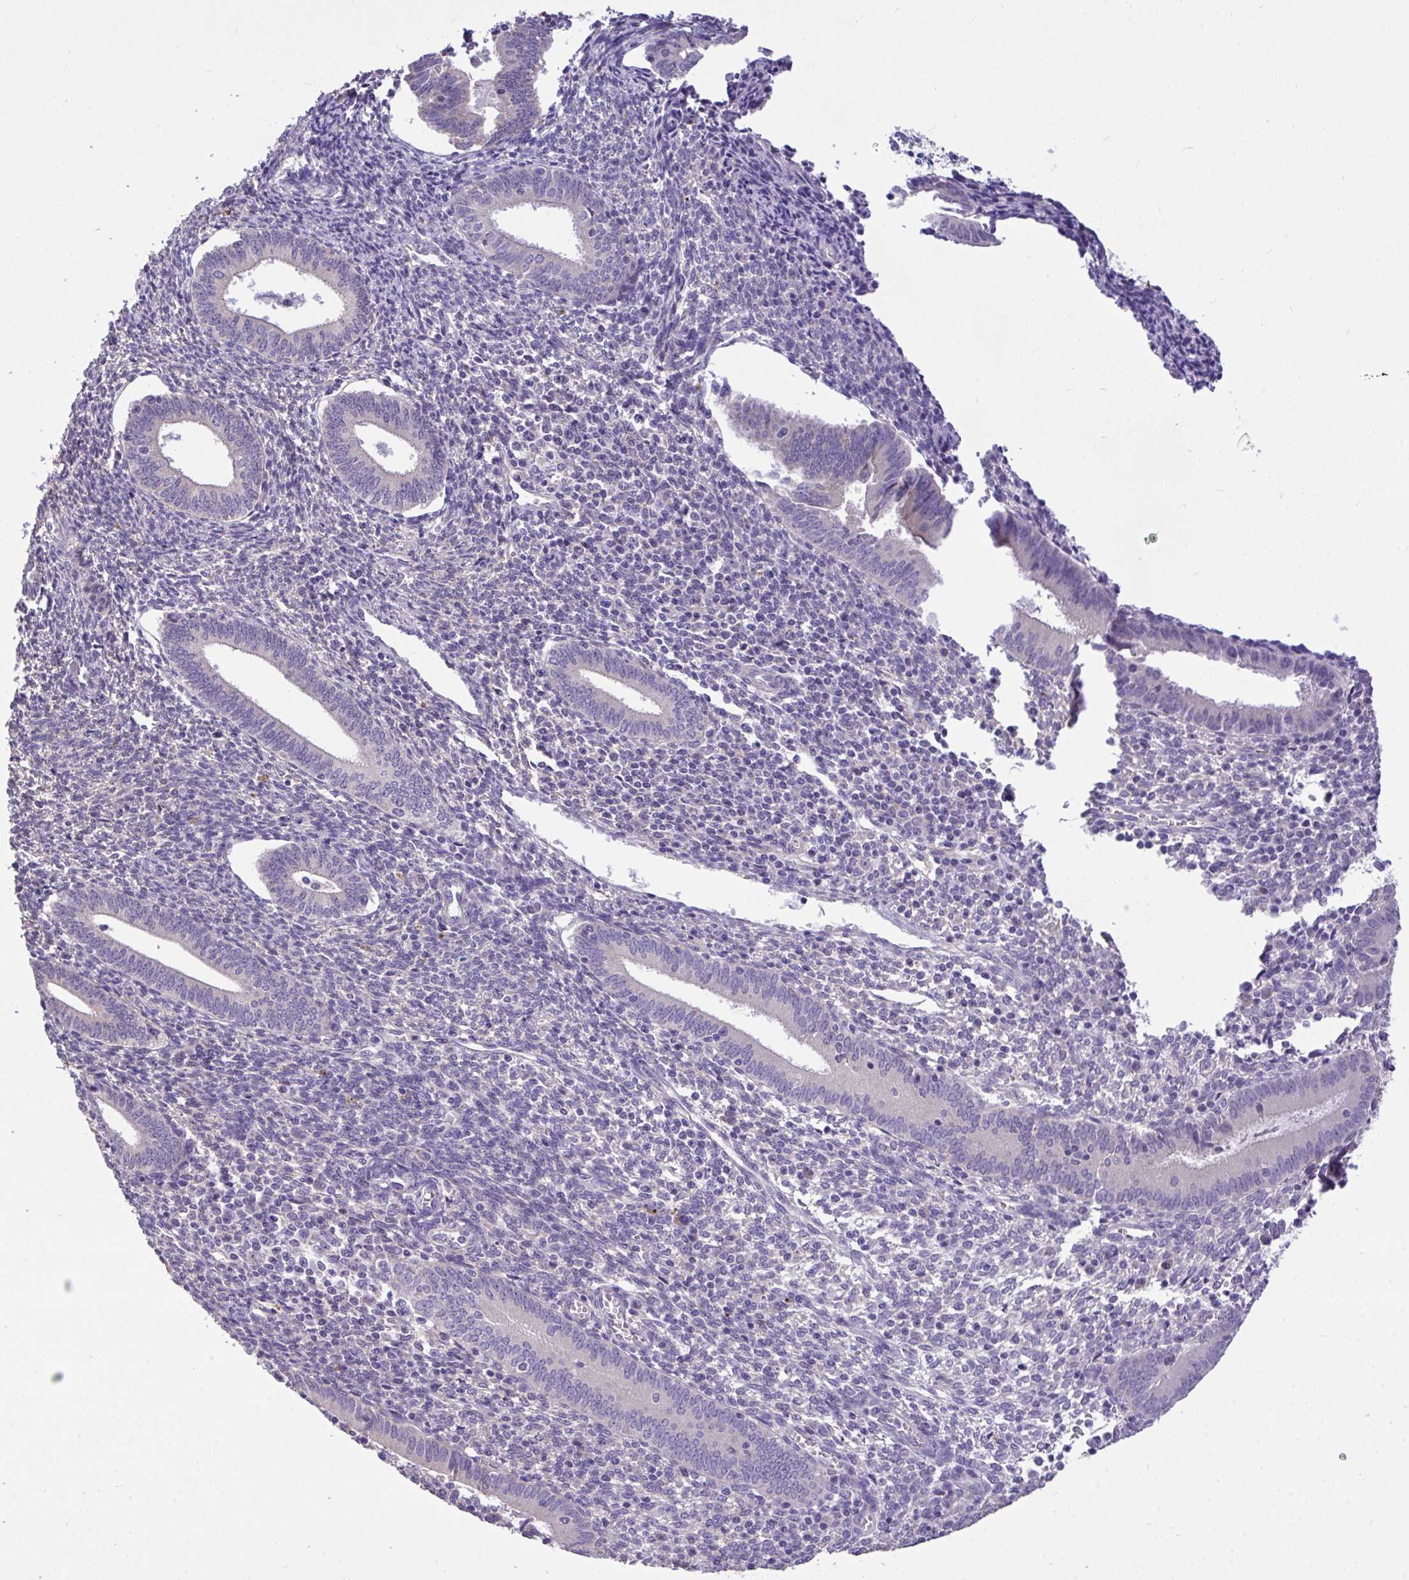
{"staining": {"intensity": "negative", "quantity": "none", "location": "none"}, "tissue": "endometrium", "cell_type": "Cells in endometrial stroma", "image_type": "normal", "snomed": [{"axis": "morphology", "description": "Normal tissue, NOS"}, {"axis": "topography", "description": "Endometrium"}], "caption": "Immunohistochemistry (IHC) image of benign human endometrium stained for a protein (brown), which exhibits no positivity in cells in endometrial stroma.", "gene": "MPC2", "patient": {"sex": "female", "age": 41}}